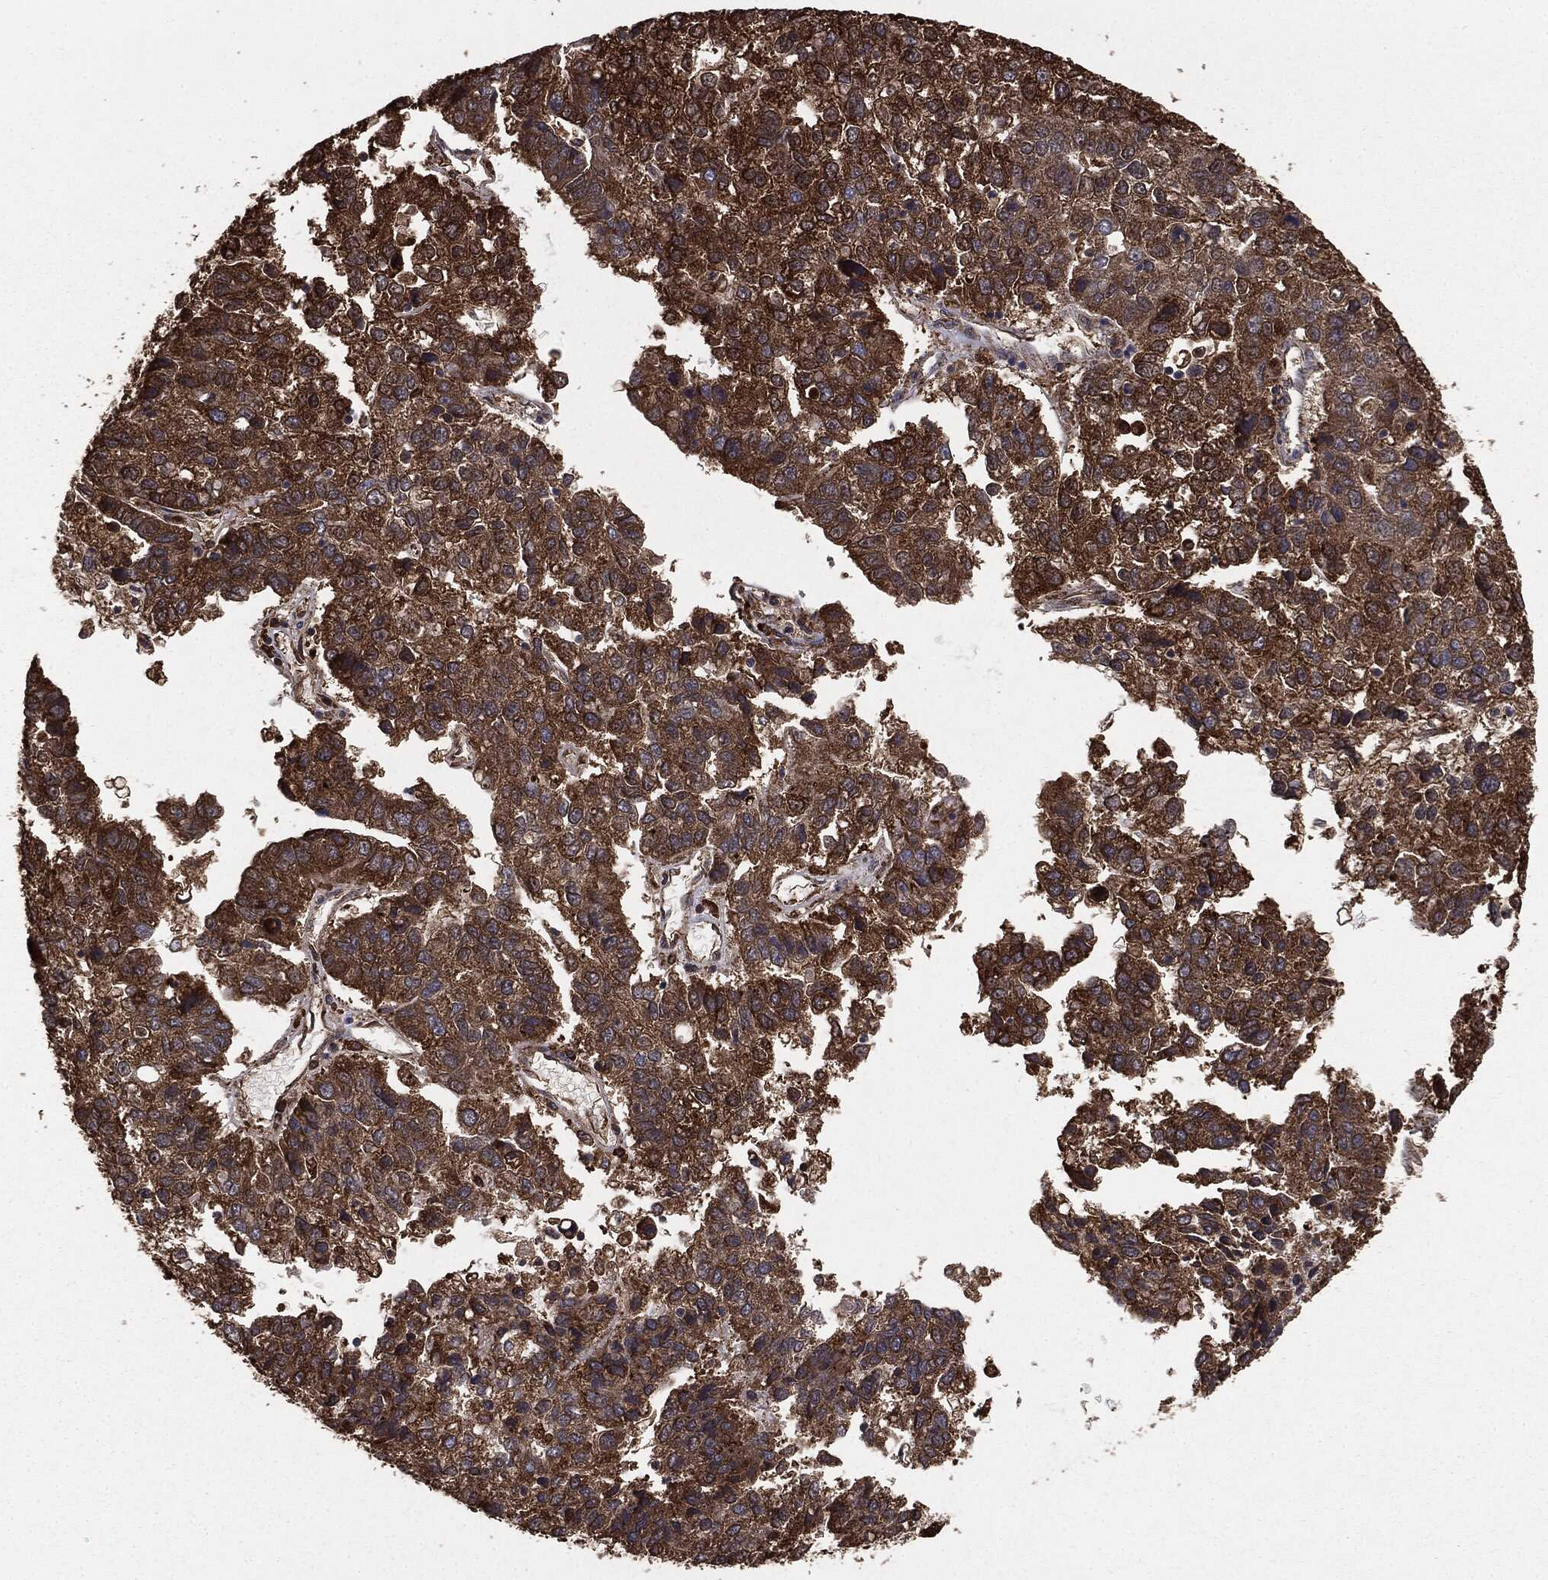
{"staining": {"intensity": "strong", "quantity": ">75%", "location": "cytoplasmic/membranous"}, "tissue": "pancreatic cancer", "cell_type": "Tumor cells", "image_type": "cancer", "snomed": [{"axis": "morphology", "description": "Adenocarcinoma, NOS"}, {"axis": "topography", "description": "Pancreas"}], "caption": "Human pancreatic cancer stained for a protein (brown) demonstrates strong cytoplasmic/membranous positive staining in about >75% of tumor cells.", "gene": "NME1", "patient": {"sex": "female", "age": 61}}